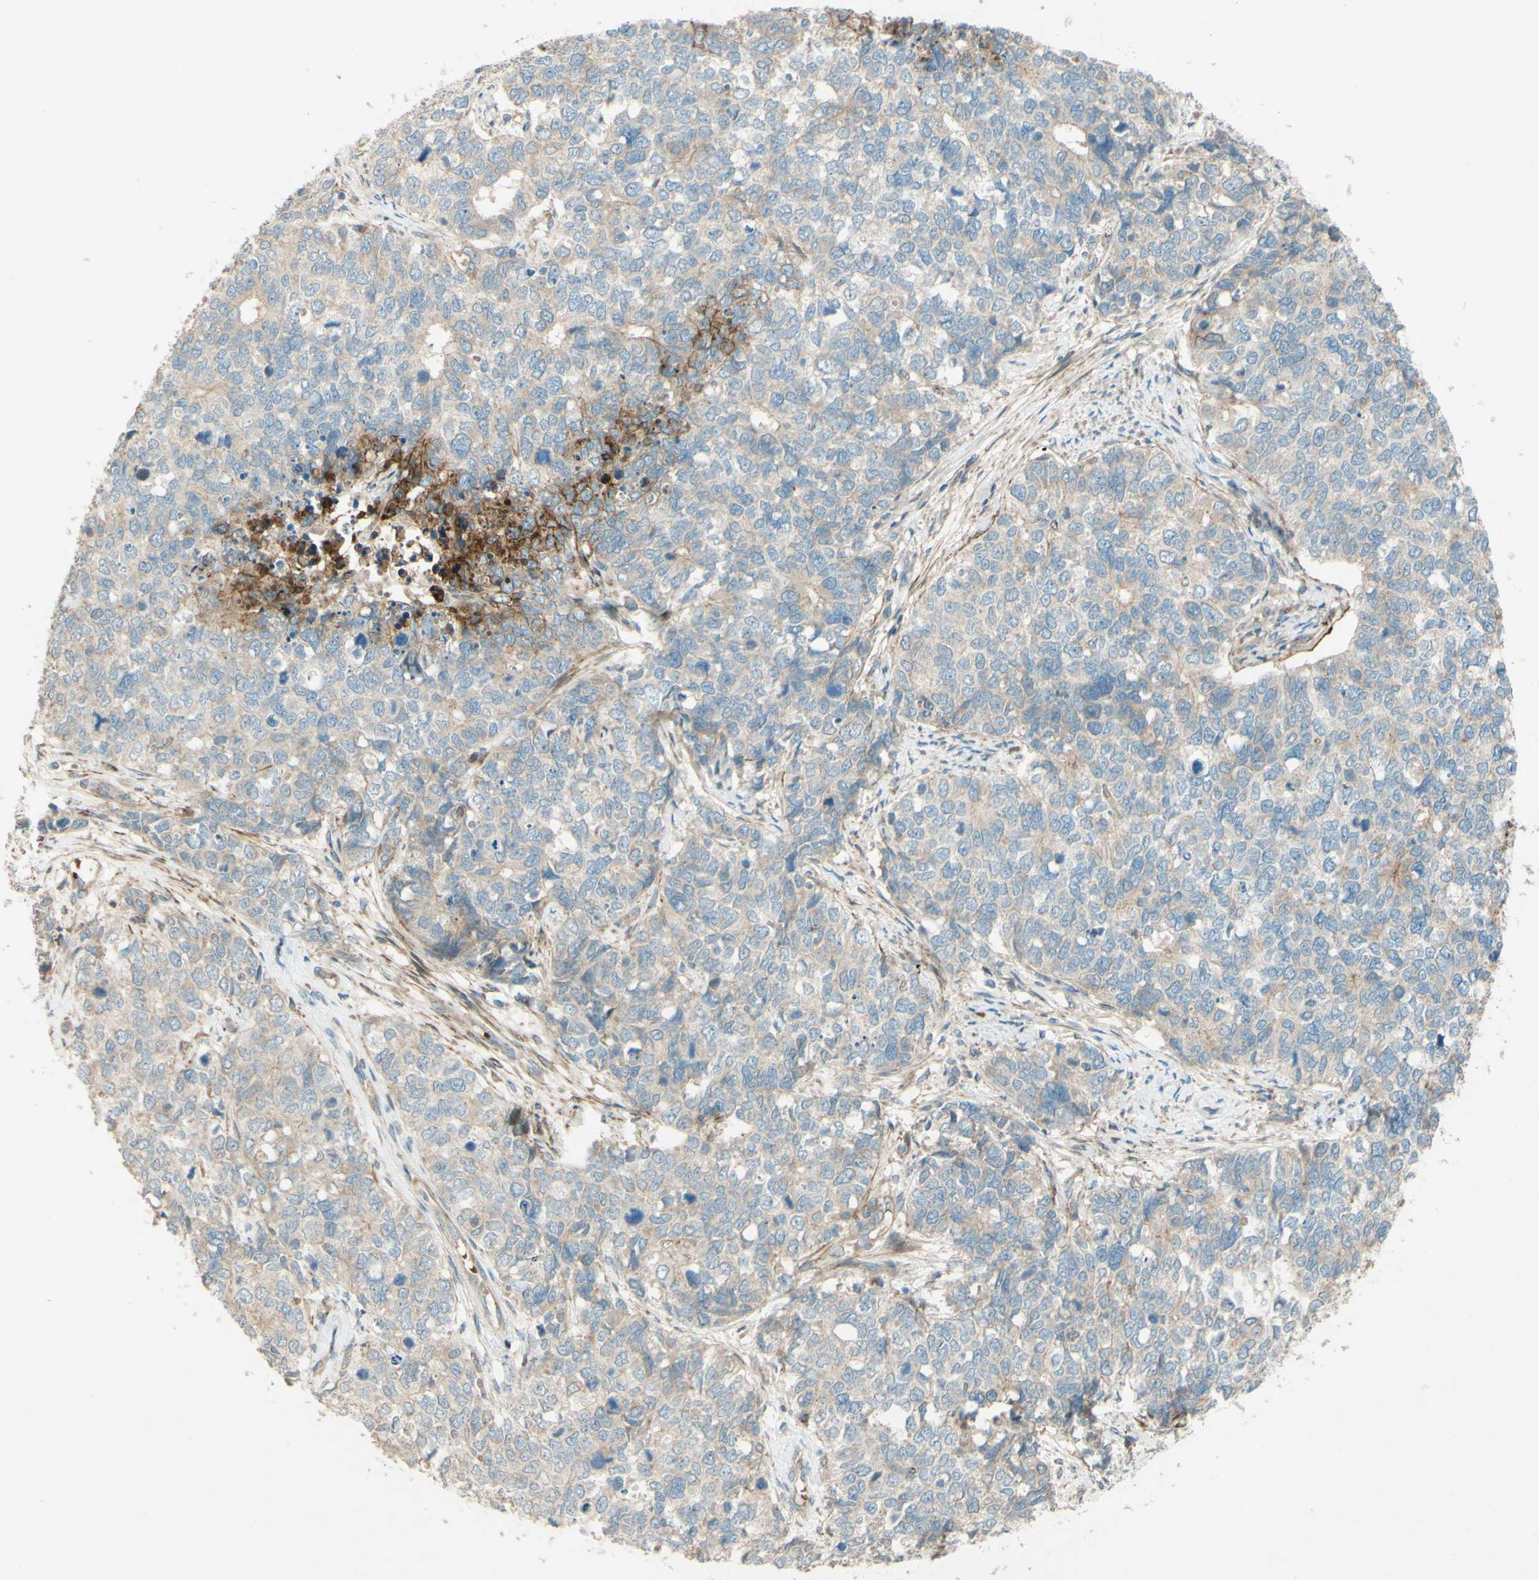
{"staining": {"intensity": "weak", "quantity": ">75%", "location": "cytoplasmic/membranous"}, "tissue": "cervical cancer", "cell_type": "Tumor cells", "image_type": "cancer", "snomed": [{"axis": "morphology", "description": "Squamous cell carcinoma, NOS"}, {"axis": "topography", "description": "Cervix"}], "caption": "DAB immunohistochemical staining of cervical cancer (squamous cell carcinoma) demonstrates weak cytoplasmic/membranous protein expression in about >75% of tumor cells.", "gene": "ADAM17", "patient": {"sex": "female", "age": 63}}